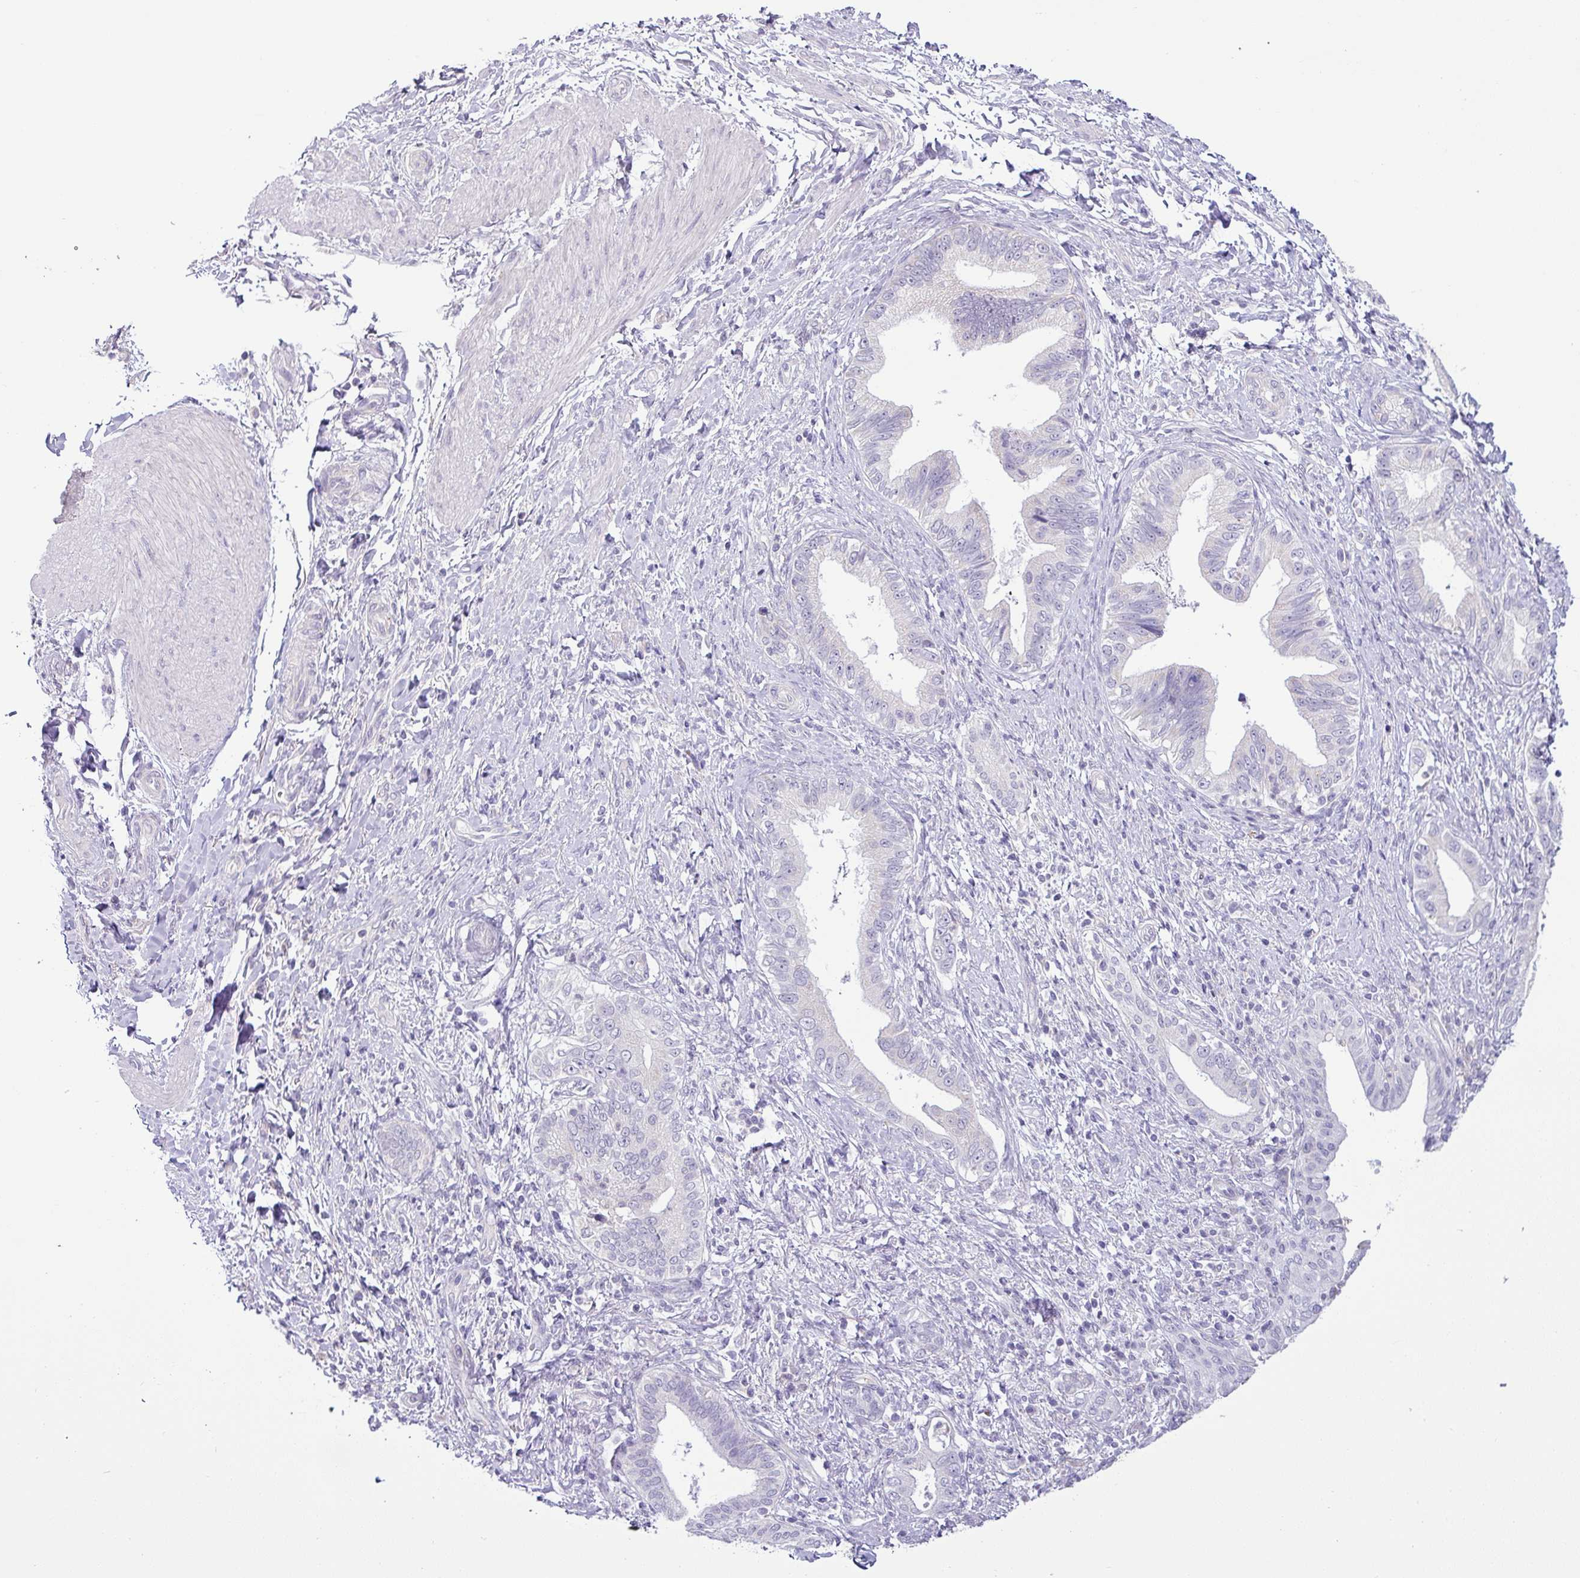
{"staining": {"intensity": "negative", "quantity": "none", "location": "none"}, "tissue": "pancreatic cancer", "cell_type": "Tumor cells", "image_type": "cancer", "snomed": [{"axis": "morphology", "description": "Adenocarcinoma, NOS"}, {"axis": "topography", "description": "Pancreas"}], "caption": "A micrograph of pancreatic cancer stained for a protein exhibits no brown staining in tumor cells. Brightfield microscopy of IHC stained with DAB (3,3'-diaminobenzidine) (brown) and hematoxylin (blue), captured at high magnification.", "gene": "HBEGF", "patient": {"sex": "female", "age": 55}}